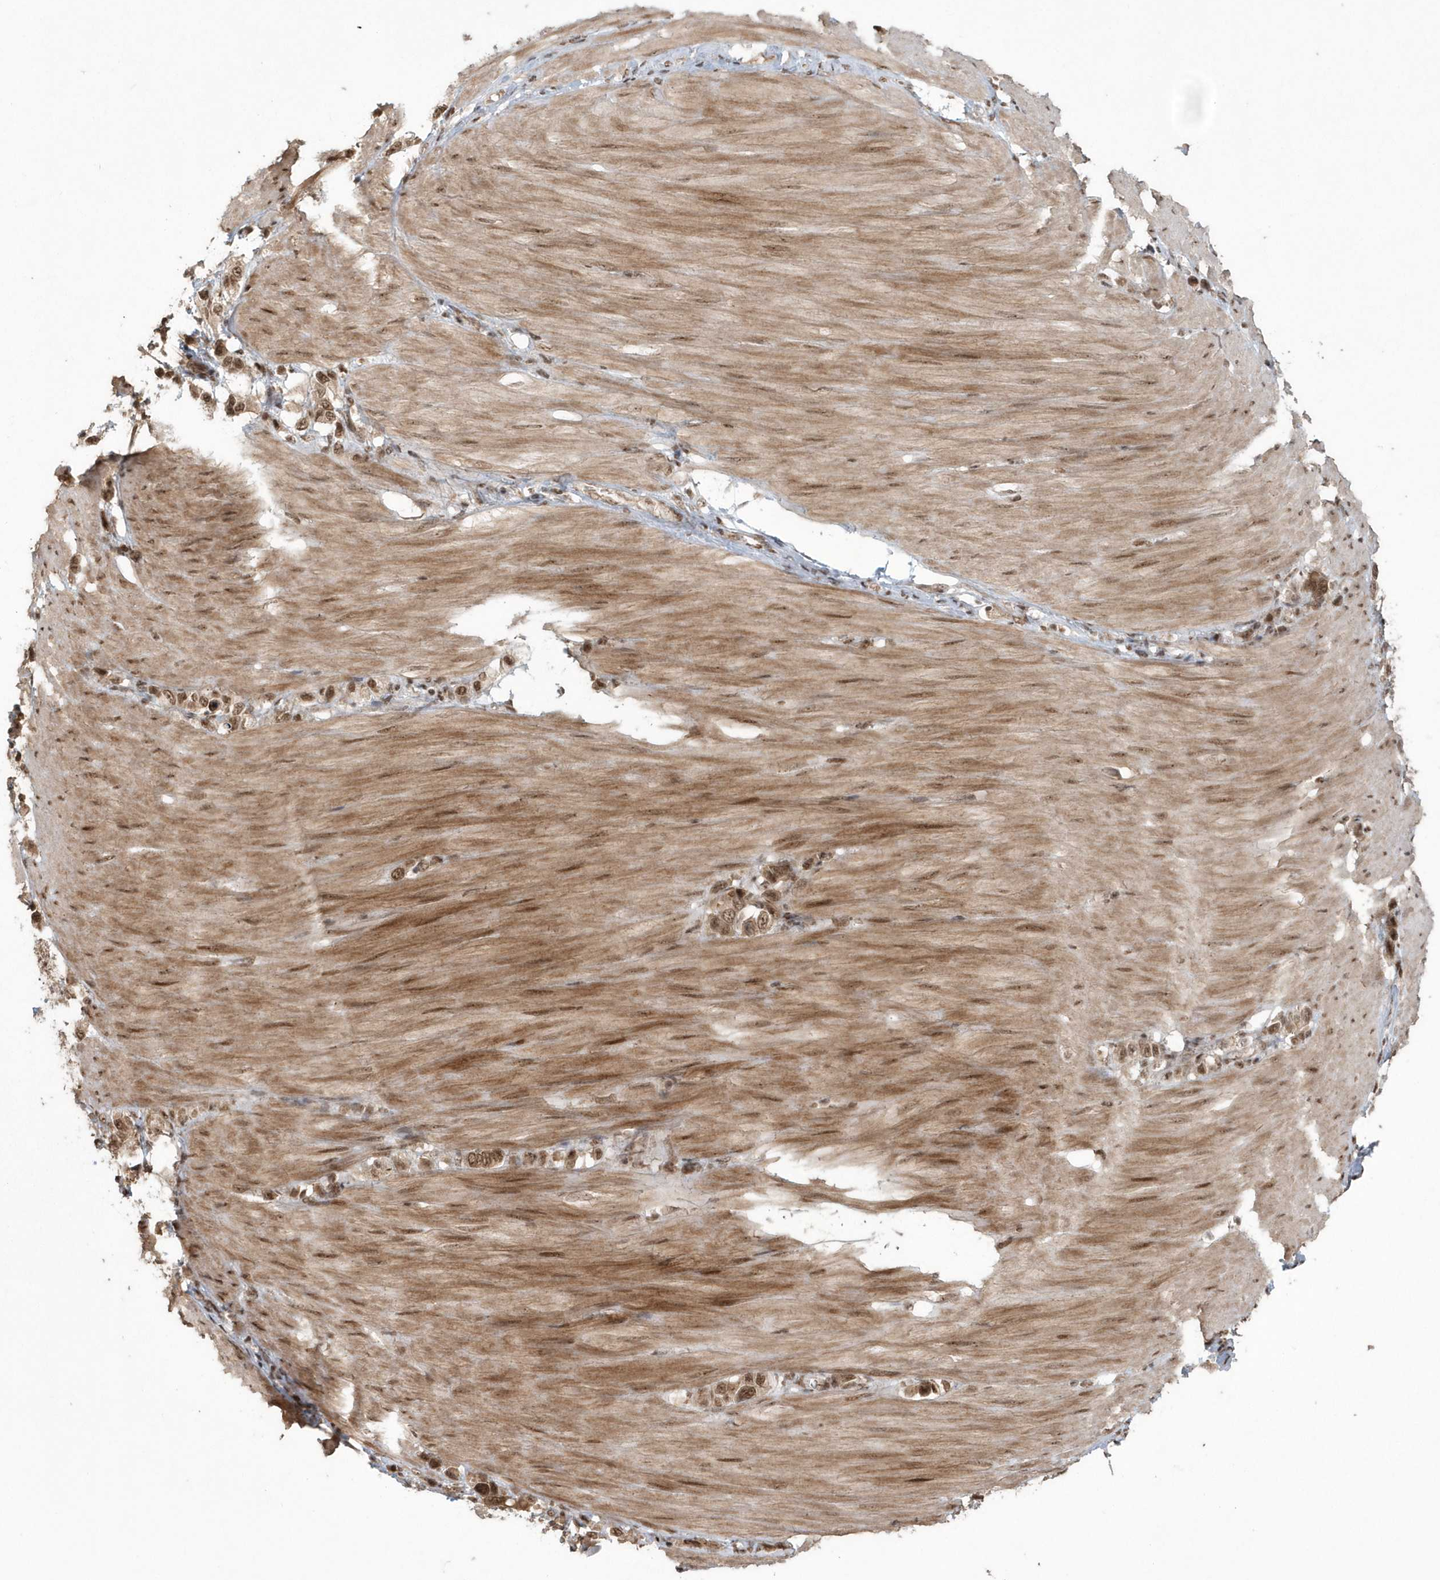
{"staining": {"intensity": "moderate", "quantity": ">75%", "location": "cytoplasmic/membranous,nuclear"}, "tissue": "stomach cancer", "cell_type": "Tumor cells", "image_type": "cancer", "snomed": [{"axis": "morphology", "description": "Adenocarcinoma, NOS"}, {"axis": "topography", "description": "Stomach"}], "caption": "IHC (DAB) staining of human stomach cancer reveals moderate cytoplasmic/membranous and nuclear protein expression in approximately >75% of tumor cells. (DAB (3,3'-diaminobenzidine) IHC, brown staining for protein, blue staining for nuclei).", "gene": "EPB41L4A", "patient": {"sex": "female", "age": 65}}